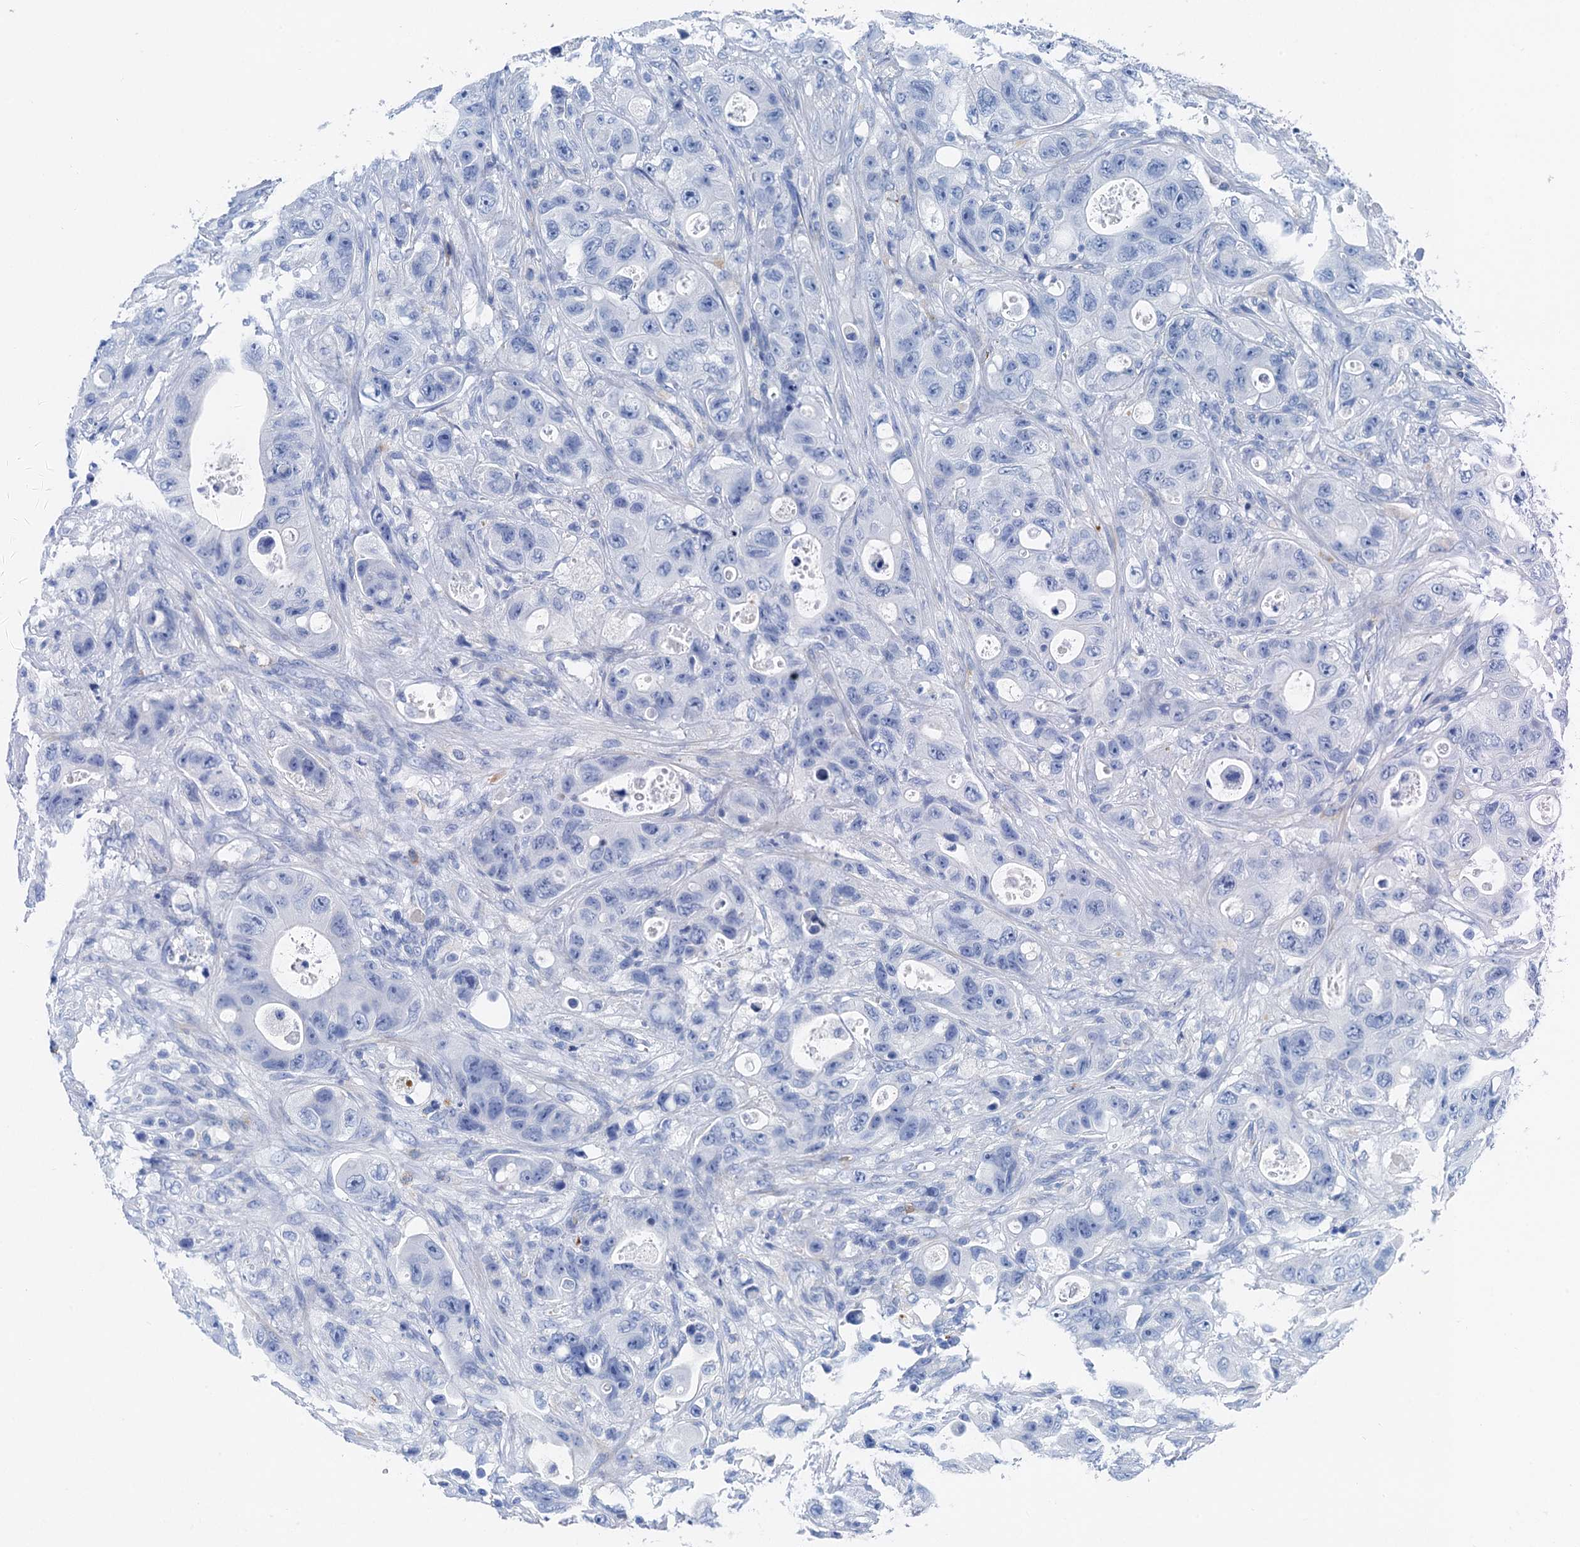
{"staining": {"intensity": "negative", "quantity": "none", "location": "none"}, "tissue": "colorectal cancer", "cell_type": "Tumor cells", "image_type": "cancer", "snomed": [{"axis": "morphology", "description": "Adenocarcinoma, NOS"}, {"axis": "topography", "description": "Colon"}], "caption": "Tumor cells are negative for protein expression in human adenocarcinoma (colorectal). (DAB (3,3'-diaminobenzidine) immunohistochemistry (IHC) with hematoxylin counter stain).", "gene": "NLRP10", "patient": {"sex": "female", "age": 46}}